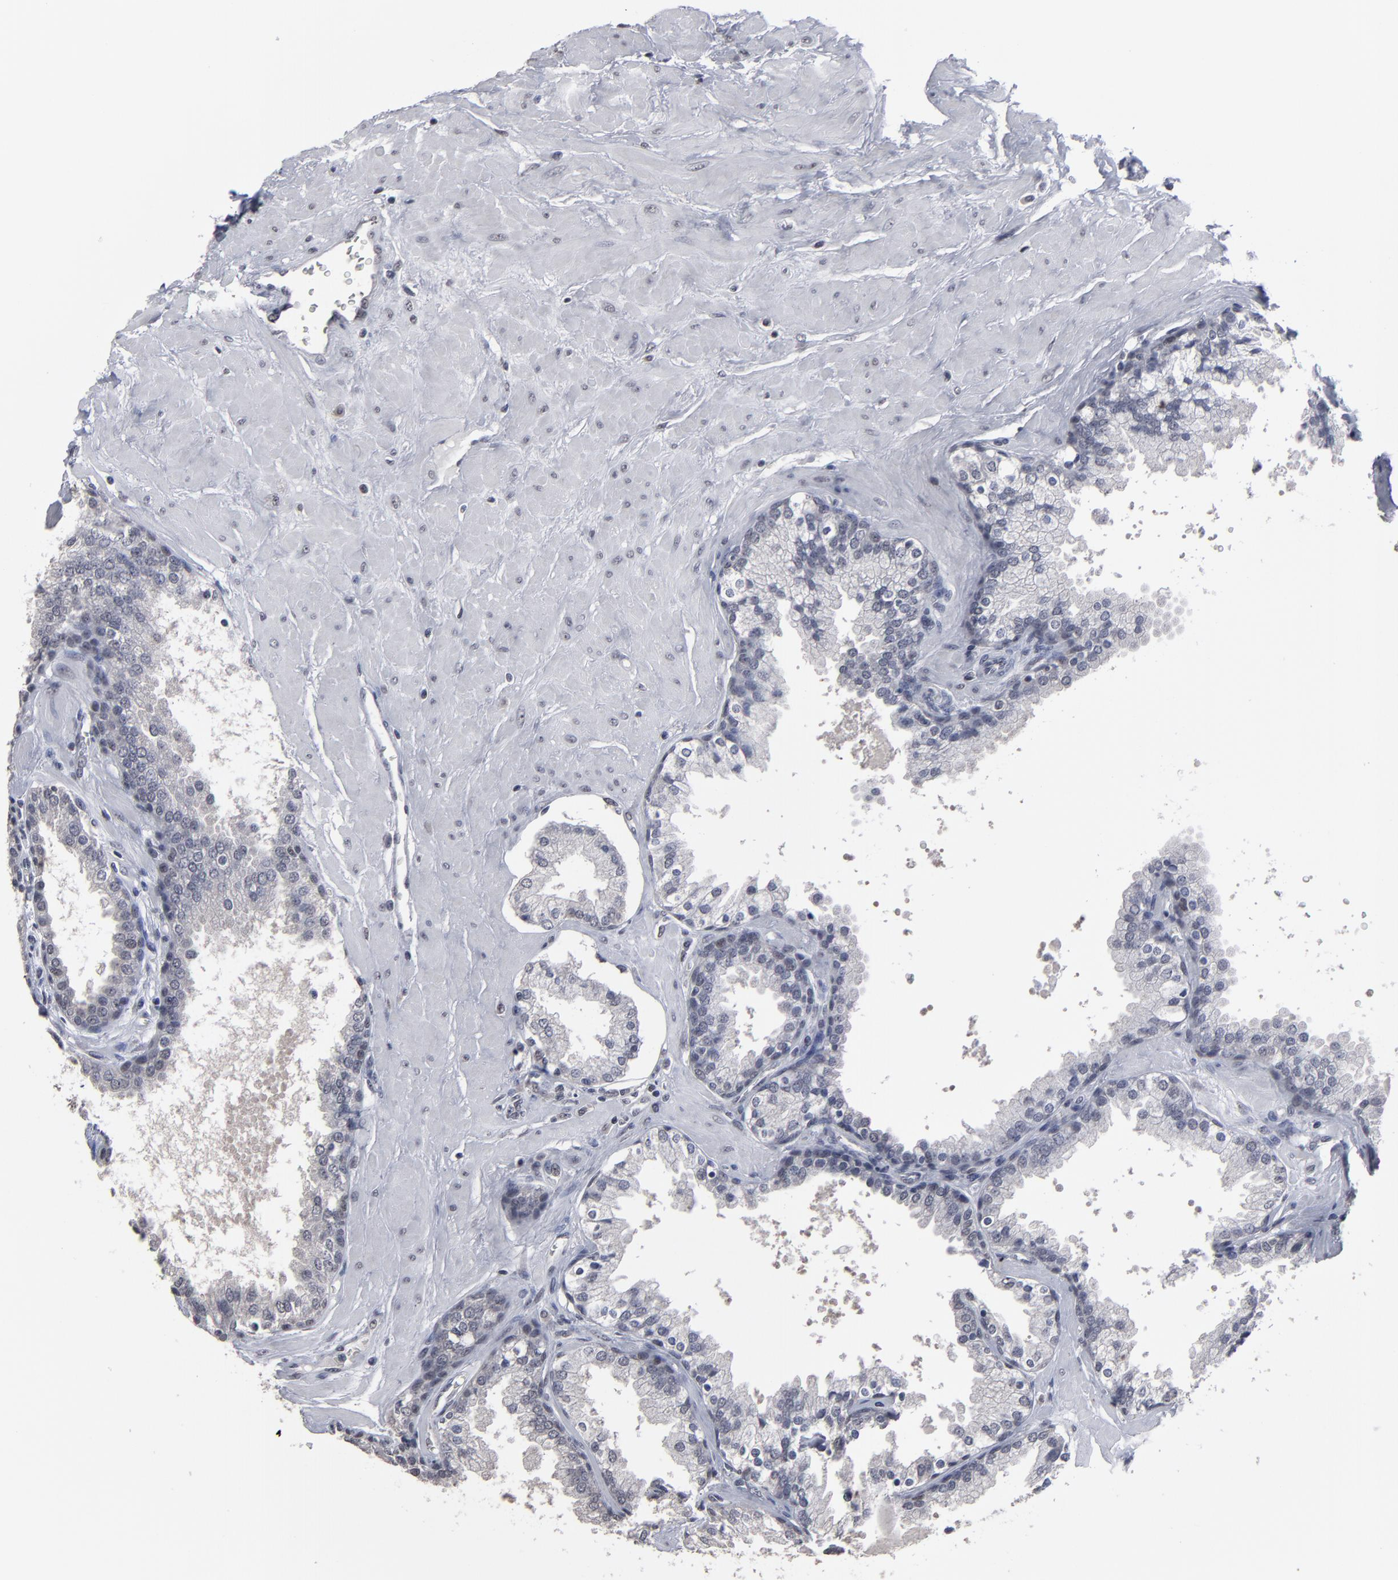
{"staining": {"intensity": "negative", "quantity": "none", "location": "none"}, "tissue": "prostate", "cell_type": "Glandular cells", "image_type": "normal", "snomed": [{"axis": "morphology", "description": "Normal tissue, NOS"}, {"axis": "topography", "description": "Prostate"}], "caption": "High magnification brightfield microscopy of benign prostate stained with DAB (brown) and counterstained with hematoxylin (blue): glandular cells show no significant staining. (DAB immunohistochemistry with hematoxylin counter stain).", "gene": "SSRP1", "patient": {"sex": "male", "age": 51}}